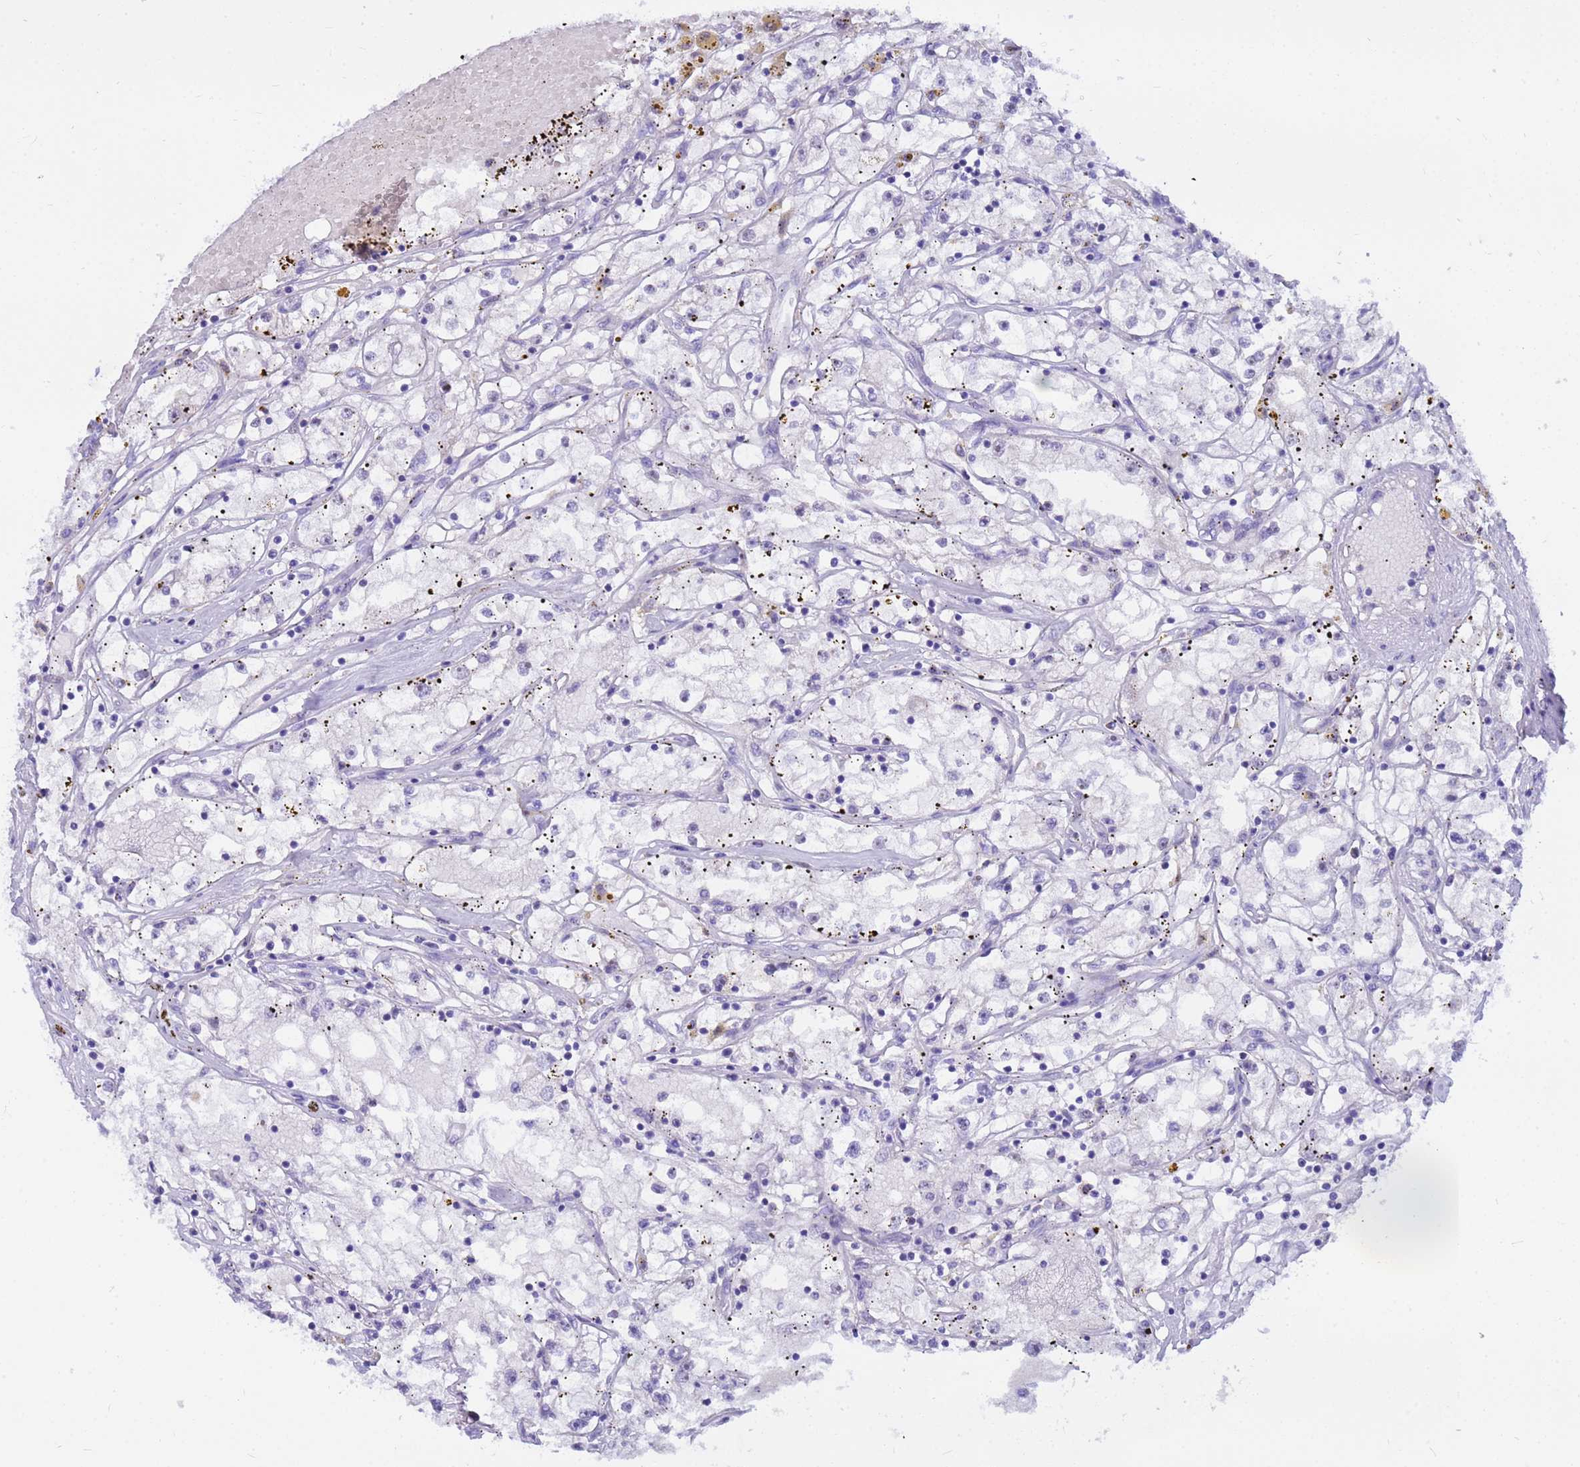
{"staining": {"intensity": "negative", "quantity": "none", "location": "none"}, "tissue": "renal cancer", "cell_type": "Tumor cells", "image_type": "cancer", "snomed": [{"axis": "morphology", "description": "Adenocarcinoma, NOS"}, {"axis": "topography", "description": "Kidney"}], "caption": "IHC histopathology image of neoplastic tissue: human renal adenocarcinoma stained with DAB displays no significant protein staining in tumor cells. The staining was performed using DAB (3,3'-diaminobenzidine) to visualize the protein expression in brown, while the nuclei were stained in blue with hematoxylin (Magnification: 20x).", "gene": "DMRTC2", "patient": {"sex": "male", "age": 56}}